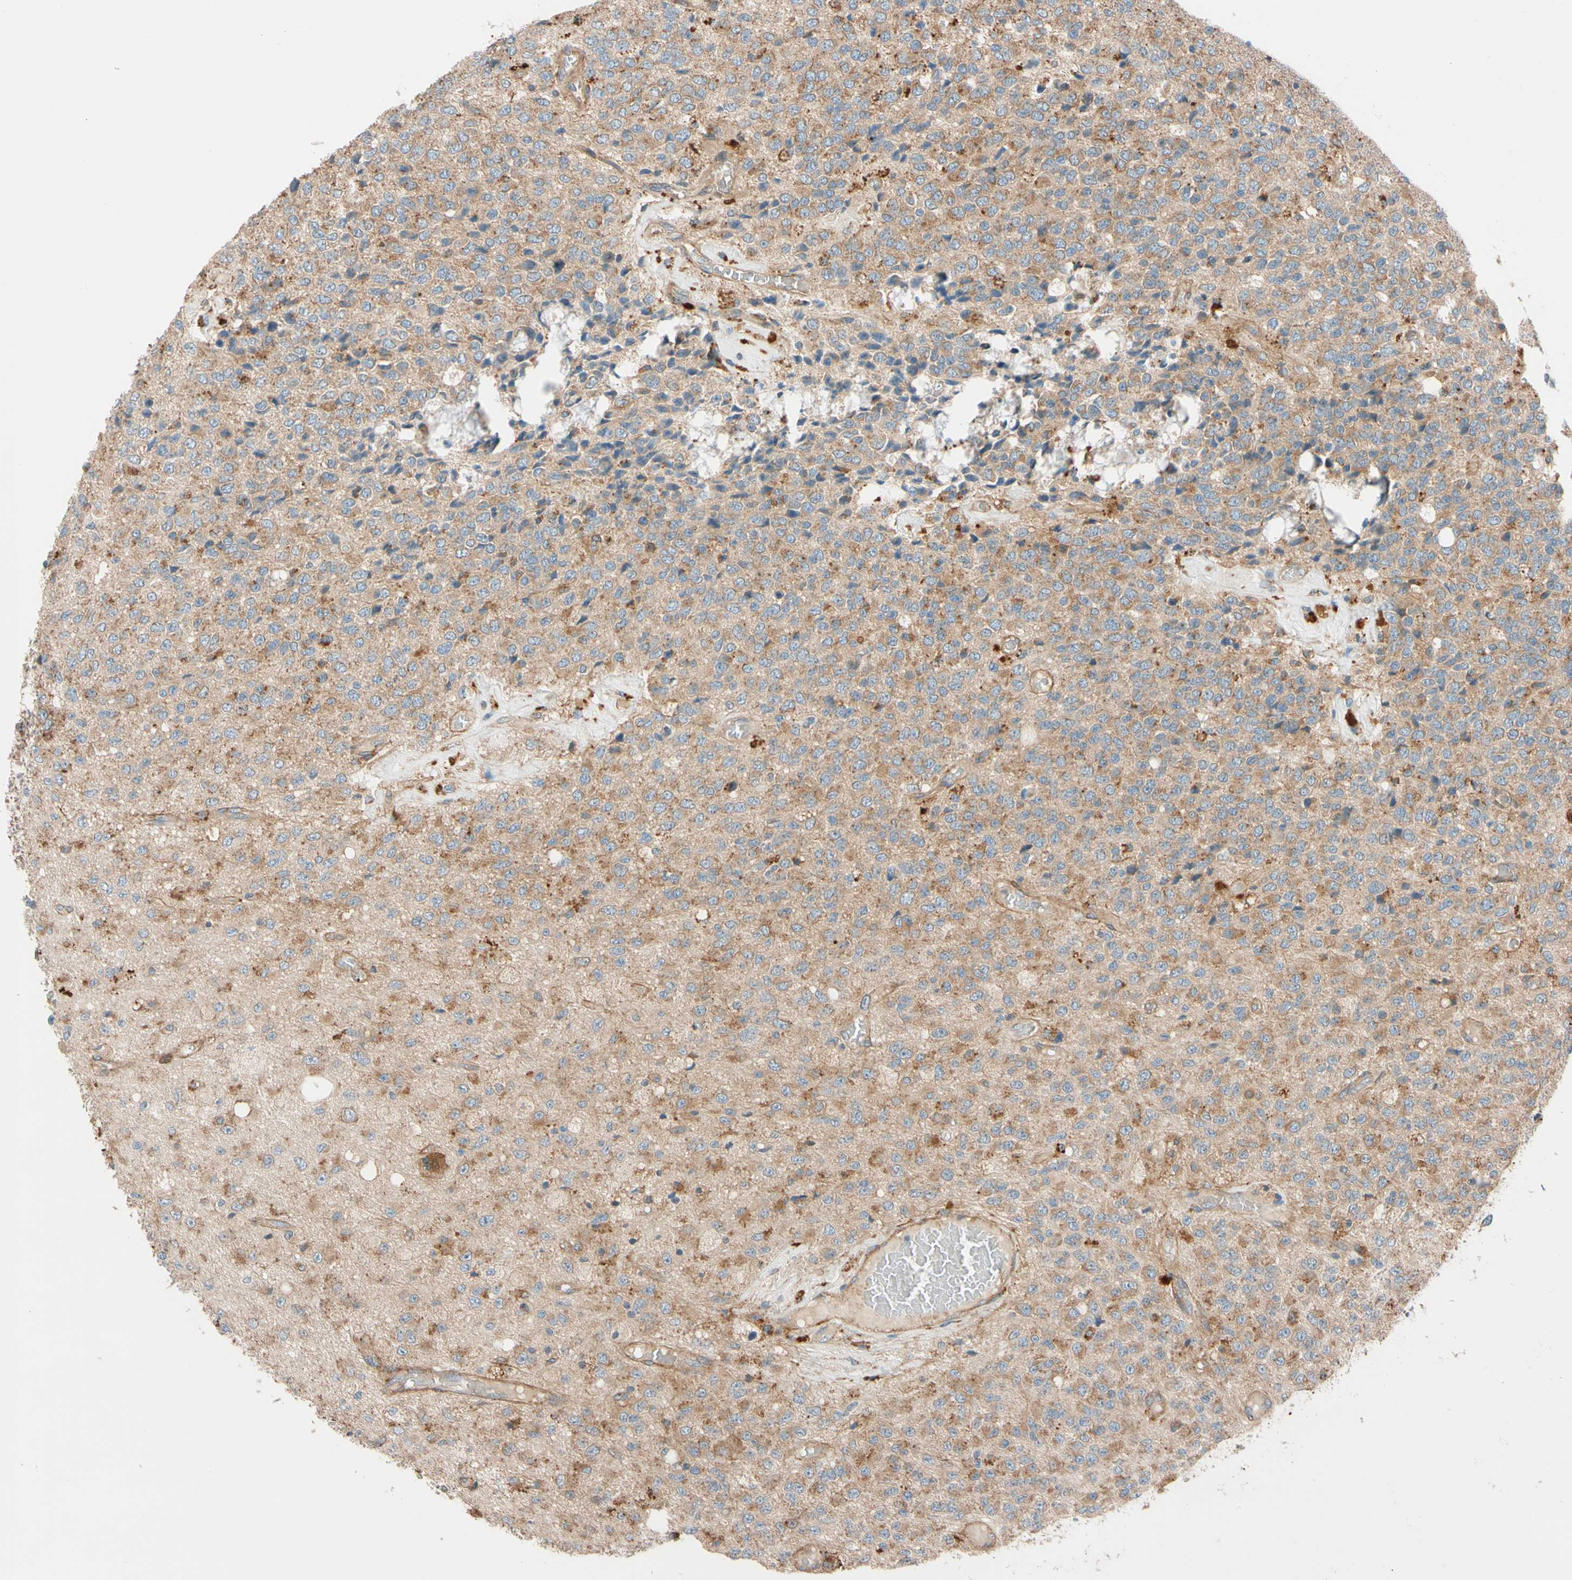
{"staining": {"intensity": "moderate", "quantity": ">75%", "location": "cytoplasmic/membranous"}, "tissue": "glioma", "cell_type": "Tumor cells", "image_type": "cancer", "snomed": [{"axis": "morphology", "description": "Glioma, malignant, High grade"}, {"axis": "topography", "description": "pancreas cauda"}], "caption": "A medium amount of moderate cytoplasmic/membranous expression is appreciated in approximately >75% of tumor cells in glioma tissue. Using DAB (3,3'-diaminobenzidine) (brown) and hematoxylin (blue) stains, captured at high magnification using brightfield microscopy.", "gene": "PHYH", "patient": {"sex": "male", "age": 60}}